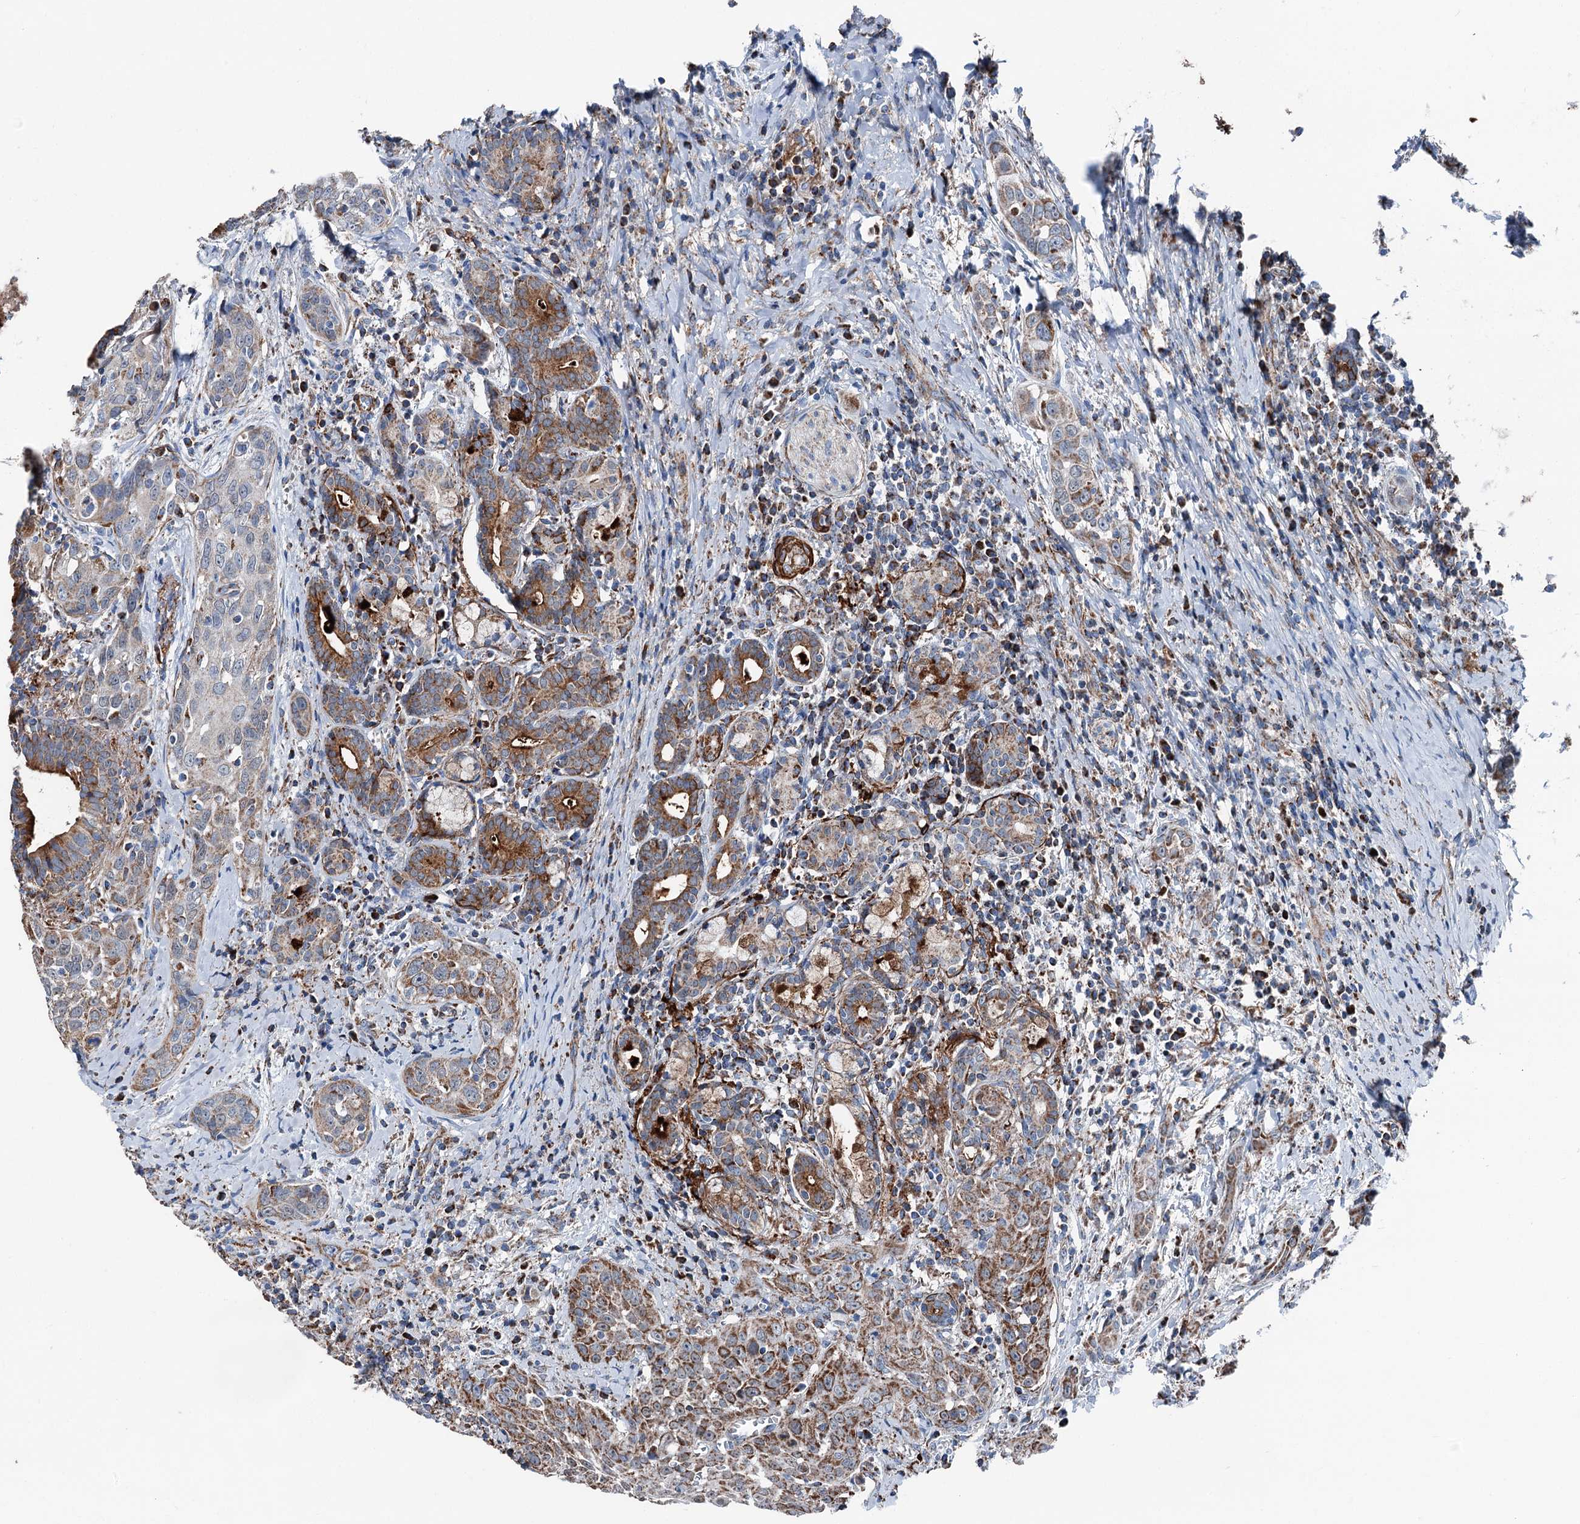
{"staining": {"intensity": "moderate", "quantity": ">75%", "location": "cytoplasmic/membranous"}, "tissue": "head and neck cancer", "cell_type": "Tumor cells", "image_type": "cancer", "snomed": [{"axis": "morphology", "description": "Squamous cell carcinoma, NOS"}, {"axis": "topography", "description": "Oral tissue"}, {"axis": "topography", "description": "Head-Neck"}], "caption": "Head and neck squamous cell carcinoma was stained to show a protein in brown. There is medium levels of moderate cytoplasmic/membranous expression in about >75% of tumor cells.", "gene": "DDIAS", "patient": {"sex": "female", "age": 50}}